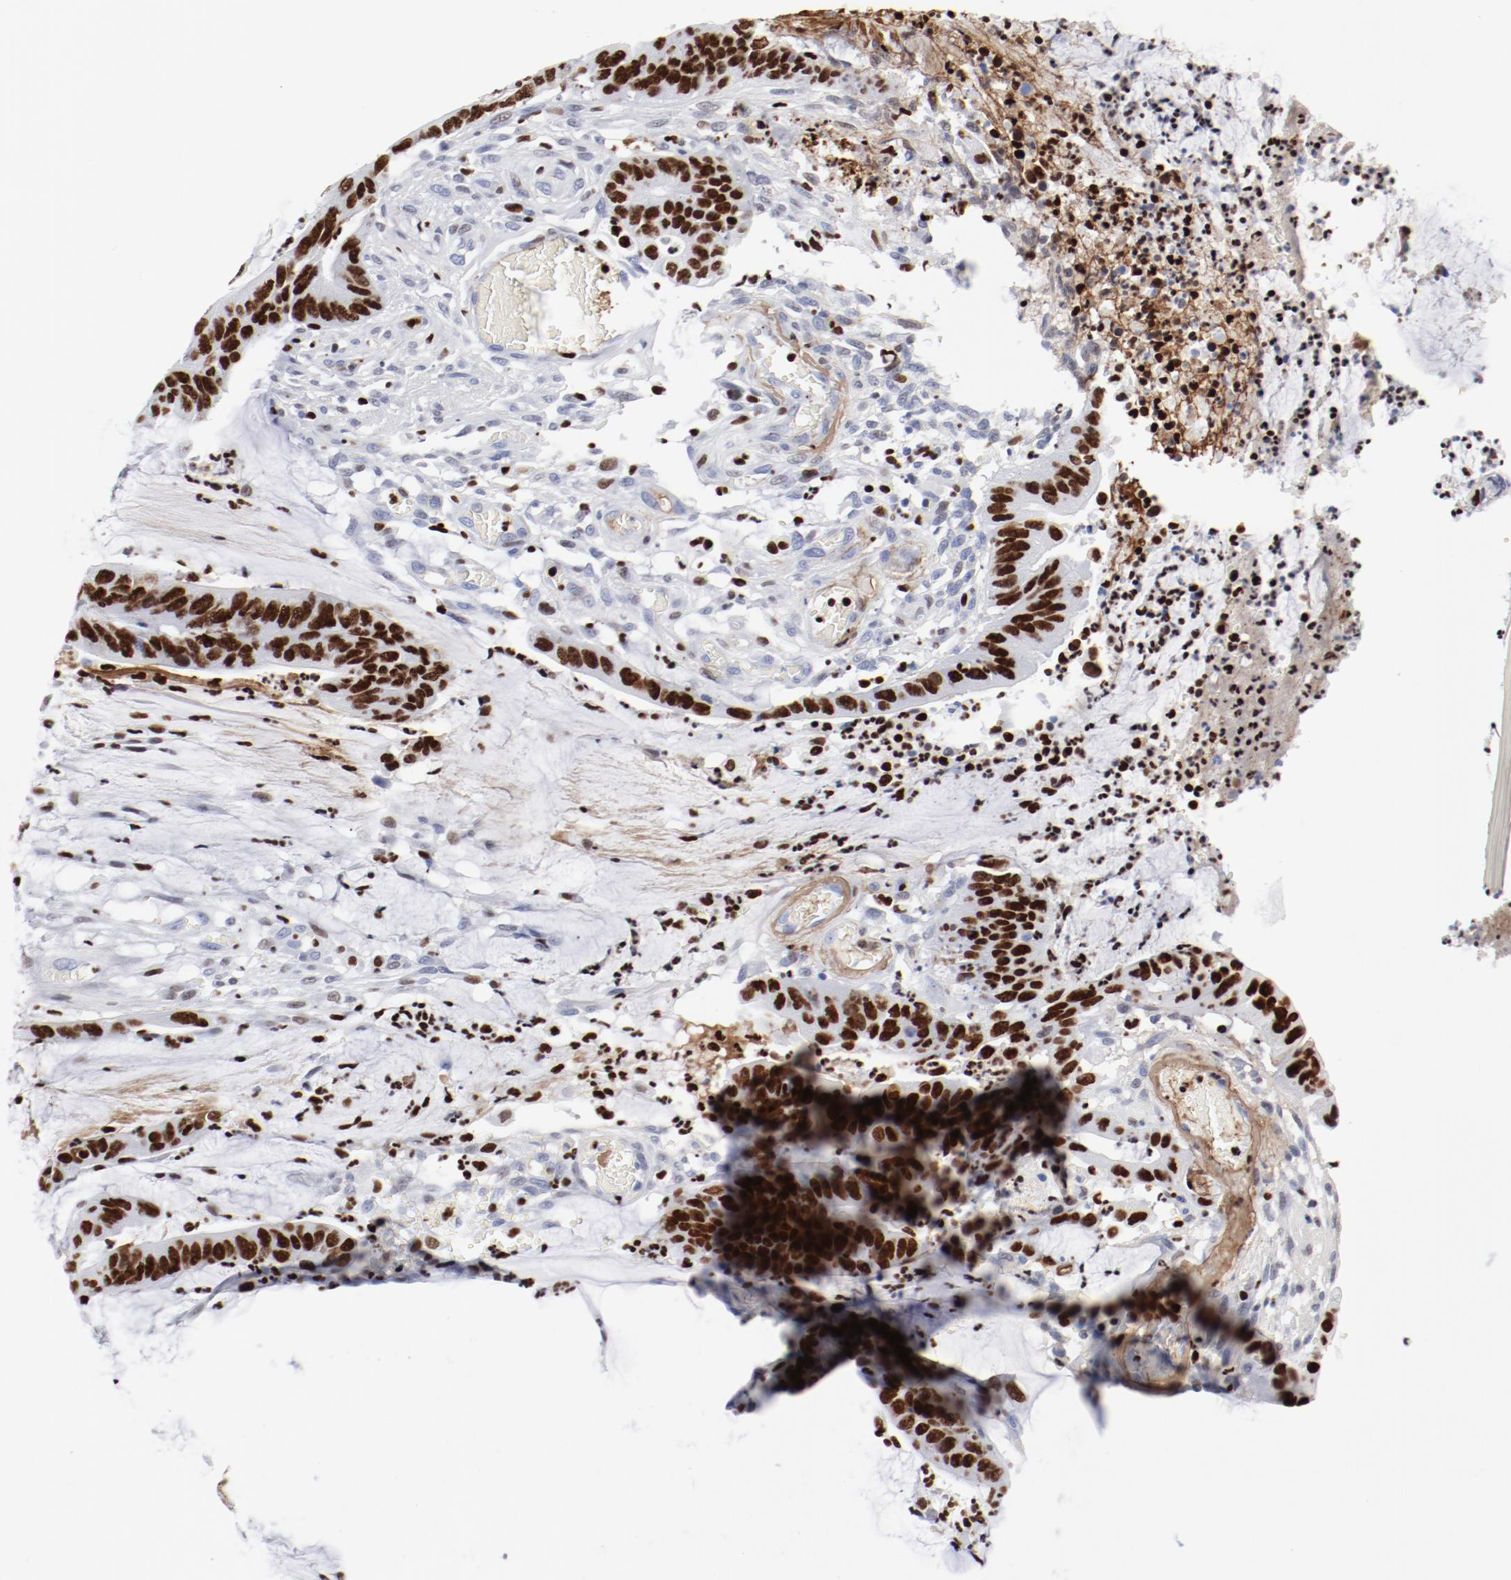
{"staining": {"intensity": "strong", "quantity": ">75%", "location": "nuclear"}, "tissue": "colorectal cancer", "cell_type": "Tumor cells", "image_type": "cancer", "snomed": [{"axis": "morphology", "description": "Adenocarcinoma, NOS"}, {"axis": "topography", "description": "Rectum"}], "caption": "The image displays immunohistochemical staining of colorectal adenocarcinoma. There is strong nuclear expression is seen in about >75% of tumor cells.", "gene": "SMARCC2", "patient": {"sex": "female", "age": 66}}